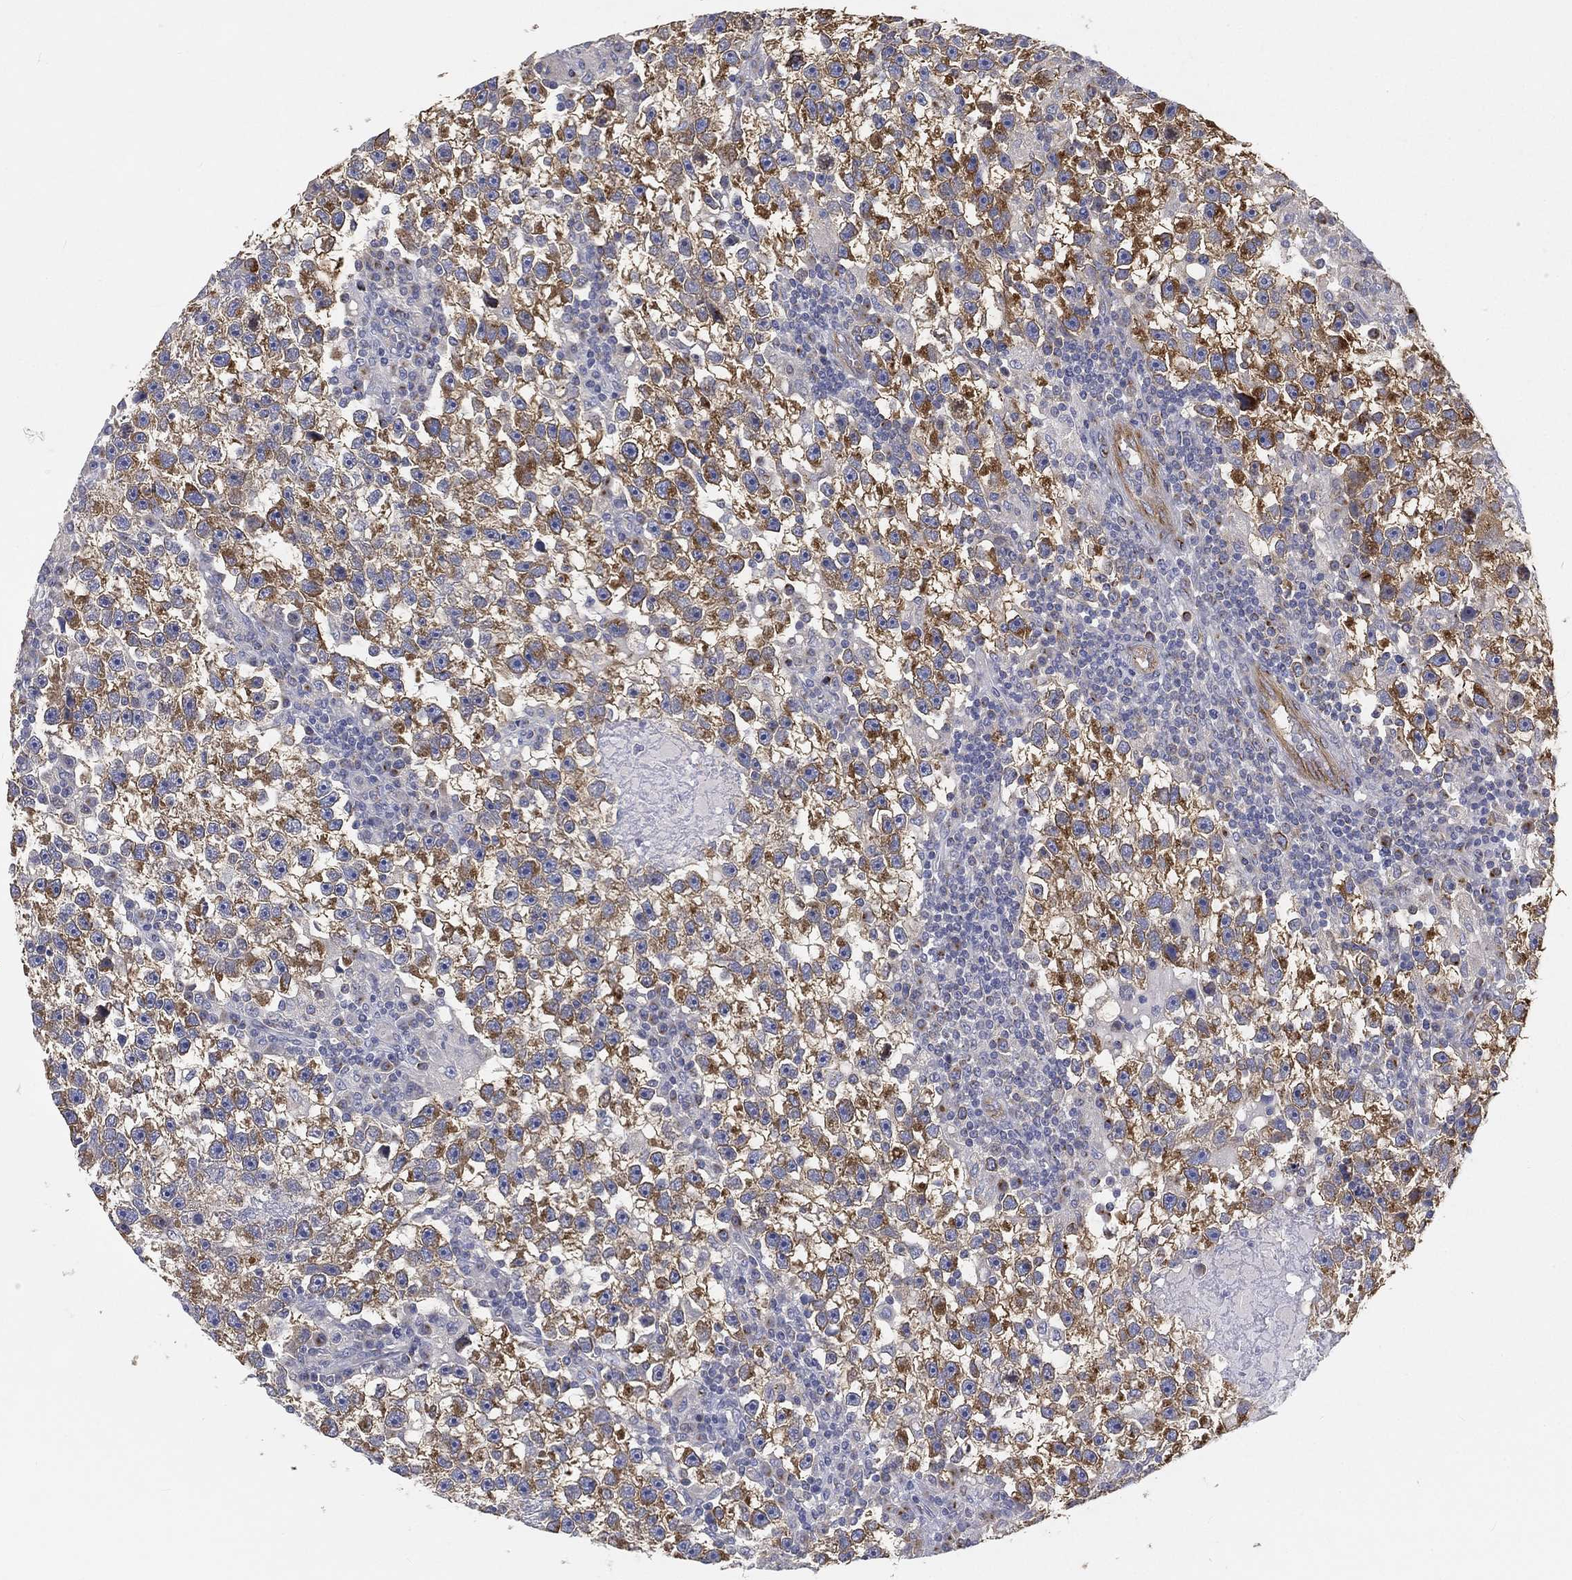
{"staining": {"intensity": "strong", "quantity": "25%-75%", "location": "cytoplasmic/membranous"}, "tissue": "testis cancer", "cell_type": "Tumor cells", "image_type": "cancer", "snomed": [{"axis": "morphology", "description": "Seminoma, NOS"}, {"axis": "topography", "description": "Testis"}], "caption": "Protein positivity by immunohistochemistry (IHC) reveals strong cytoplasmic/membranous expression in approximately 25%-75% of tumor cells in seminoma (testis).", "gene": "TMEM25", "patient": {"sex": "male", "age": 47}}